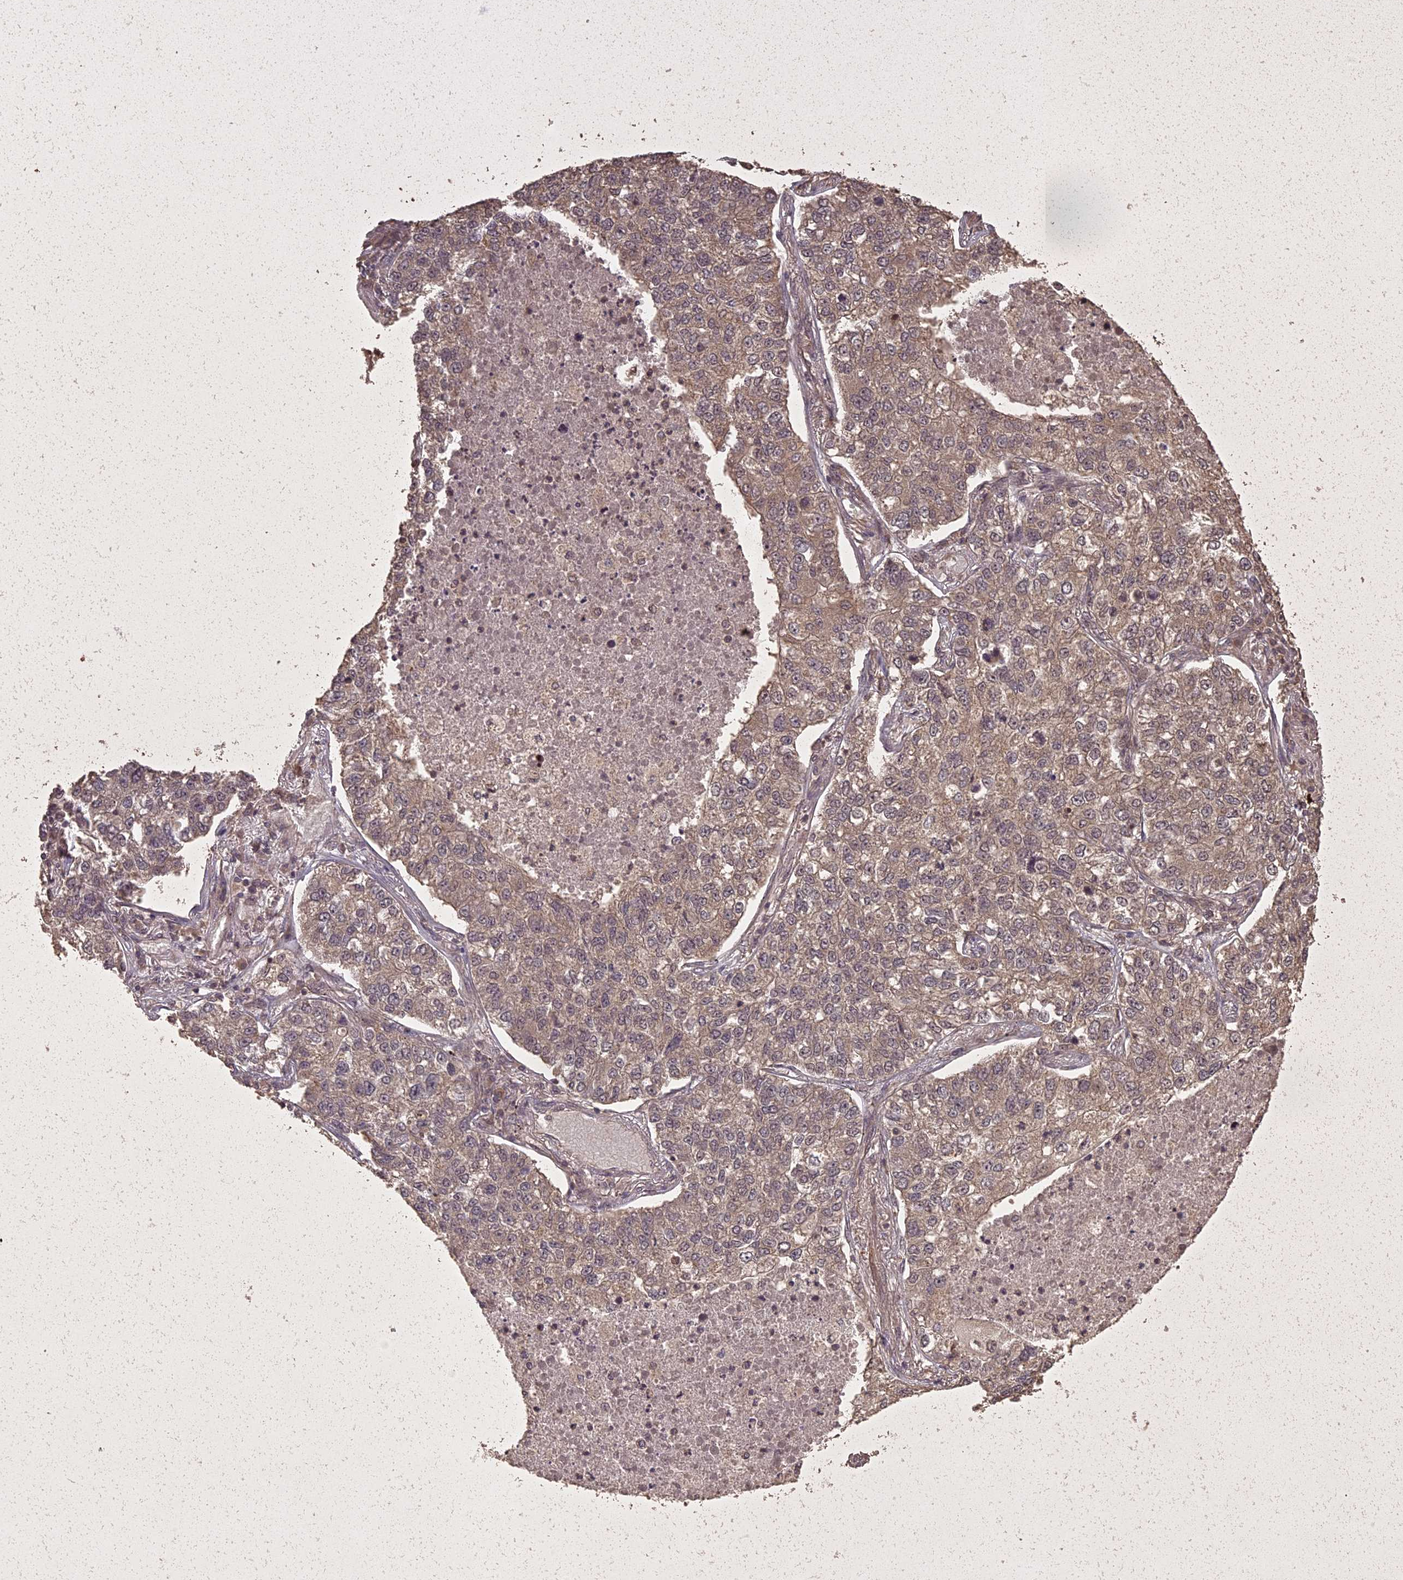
{"staining": {"intensity": "moderate", "quantity": ">75%", "location": "cytoplasmic/membranous,nuclear"}, "tissue": "lung cancer", "cell_type": "Tumor cells", "image_type": "cancer", "snomed": [{"axis": "morphology", "description": "Adenocarcinoma, NOS"}, {"axis": "topography", "description": "Lung"}], "caption": "An image of human lung cancer (adenocarcinoma) stained for a protein demonstrates moderate cytoplasmic/membranous and nuclear brown staining in tumor cells.", "gene": "LIN37", "patient": {"sex": "male", "age": 49}}